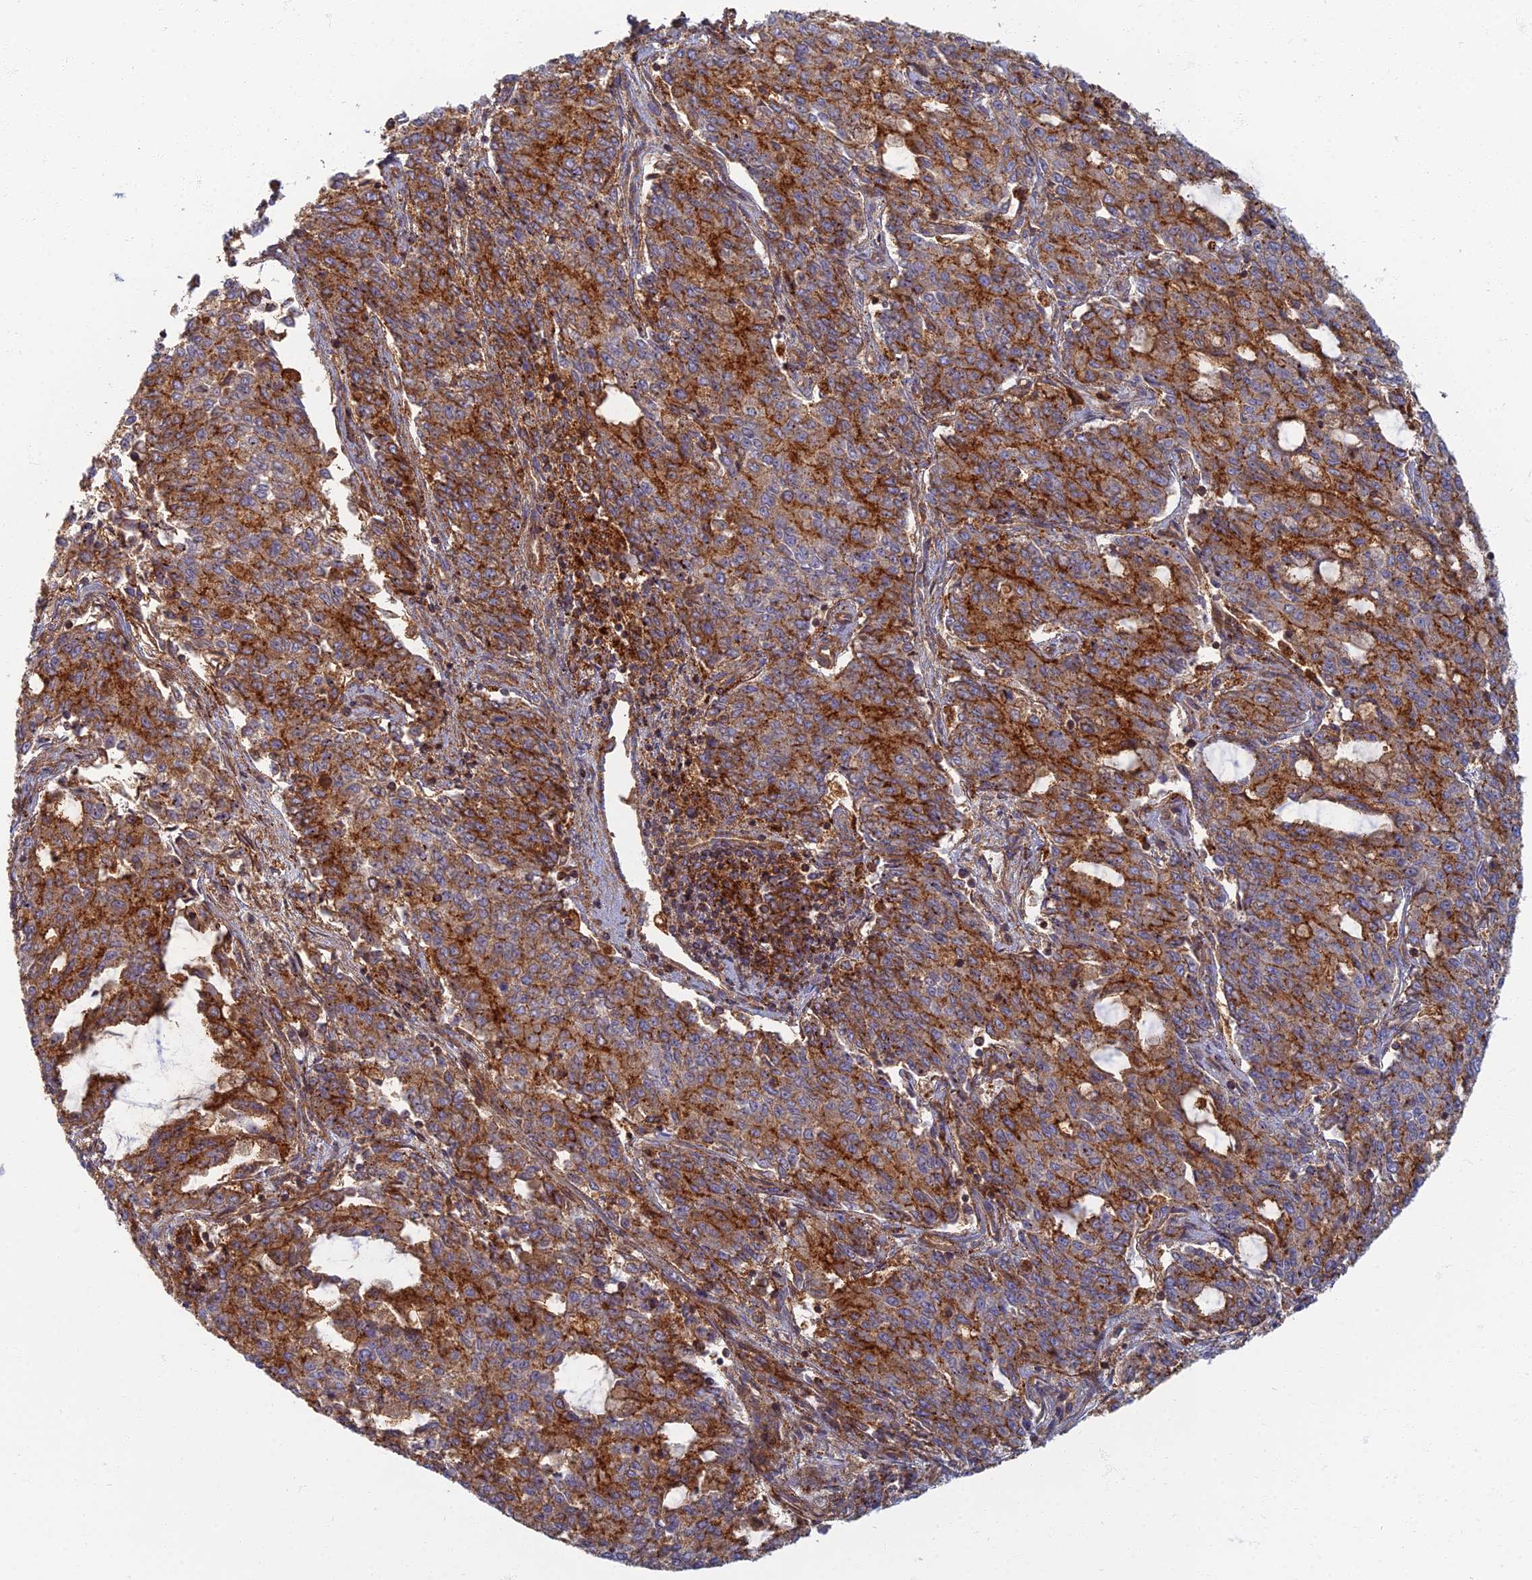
{"staining": {"intensity": "strong", "quantity": "25%-75%", "location": "cytoplasmic/membranous"}, "tissue": "endometrial cancer", "cell_type": "Tumor cells", "image_type": "cancer", "snomed": [{"axis": "morphology", "description": "Adenocarcinoma, NOS"}, {"axis": "topography", "description": "Endometrium"}], "caption": "Immunohistochemistry (IHC) histopathology image of endometrial cancer stained for a protein (brown), which demonstrates high levels of strong cytoplasmic/membranous positivity in approximately 25%-75% of tumor cells.", "gene": "CHMP4B", "patient": {"sex": "female", "age": 50}}